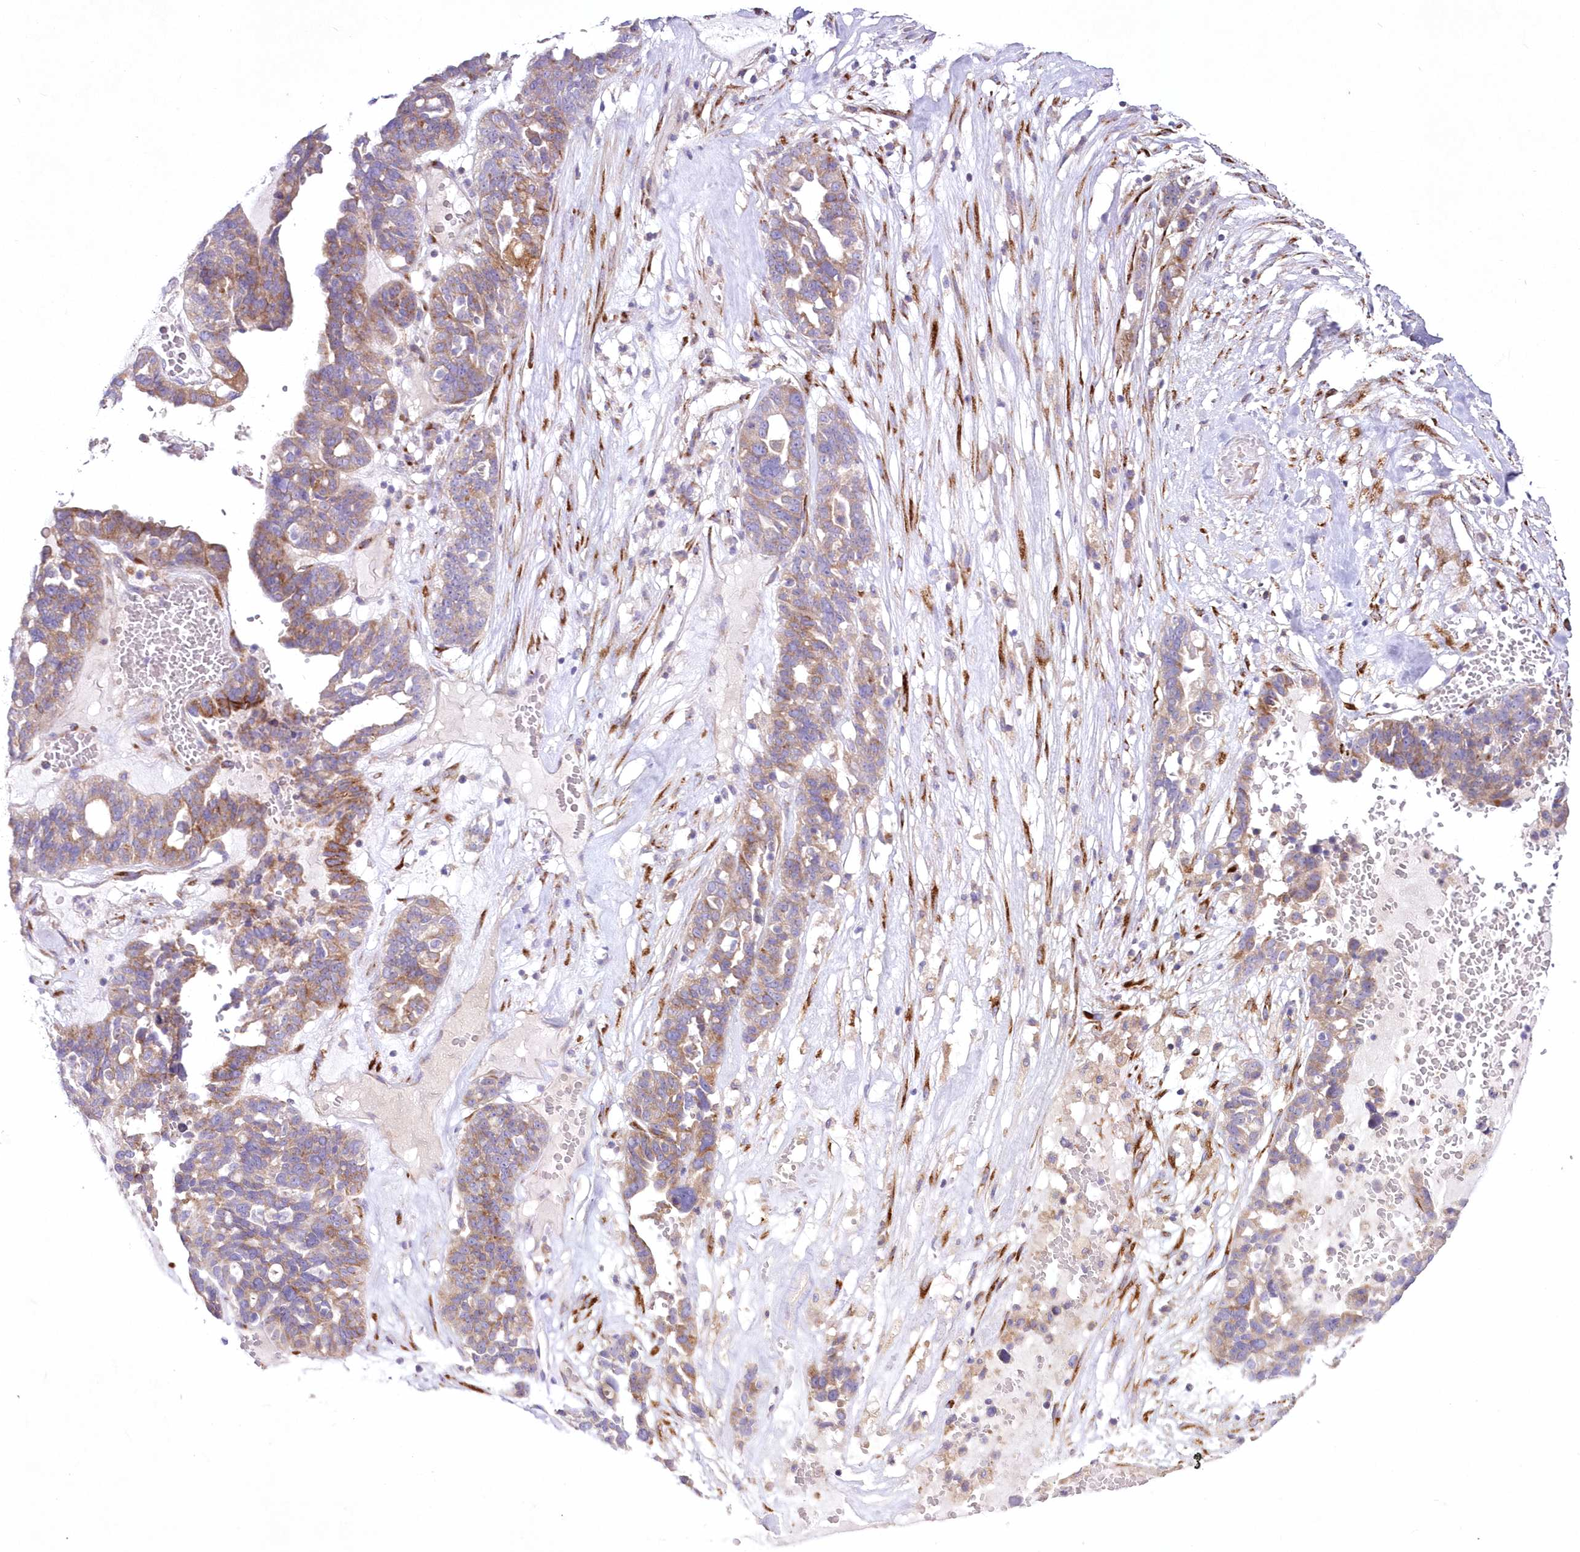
{"staining": {"intensity": "moderate", "quantity": "<25%", "location": "cytoplasmic/membranous"}, "tissue": "ovarian cancer", "cell_type": "Tumor cells", "image_type": "cancer", "snomed": [{"axis": "morphology", "description": "Cystadenocarcinoma, serous, NOS"}, {"axis": "topography", "description": "Ovary"}], "caption": "DAB immunohistochemical staining of human ovarian cancer shows moderate cytoplasmic/membranous protein positivity in approximately <25% of tumor cells. (Stains: DAB (3,3'-diaminobenzidine) in brown, nuclei in blue, Microscopy: brightfield microscopy at high magnification).", "gene": "ARFGEF3", "patient": {"sex": "female", "age": 59}}